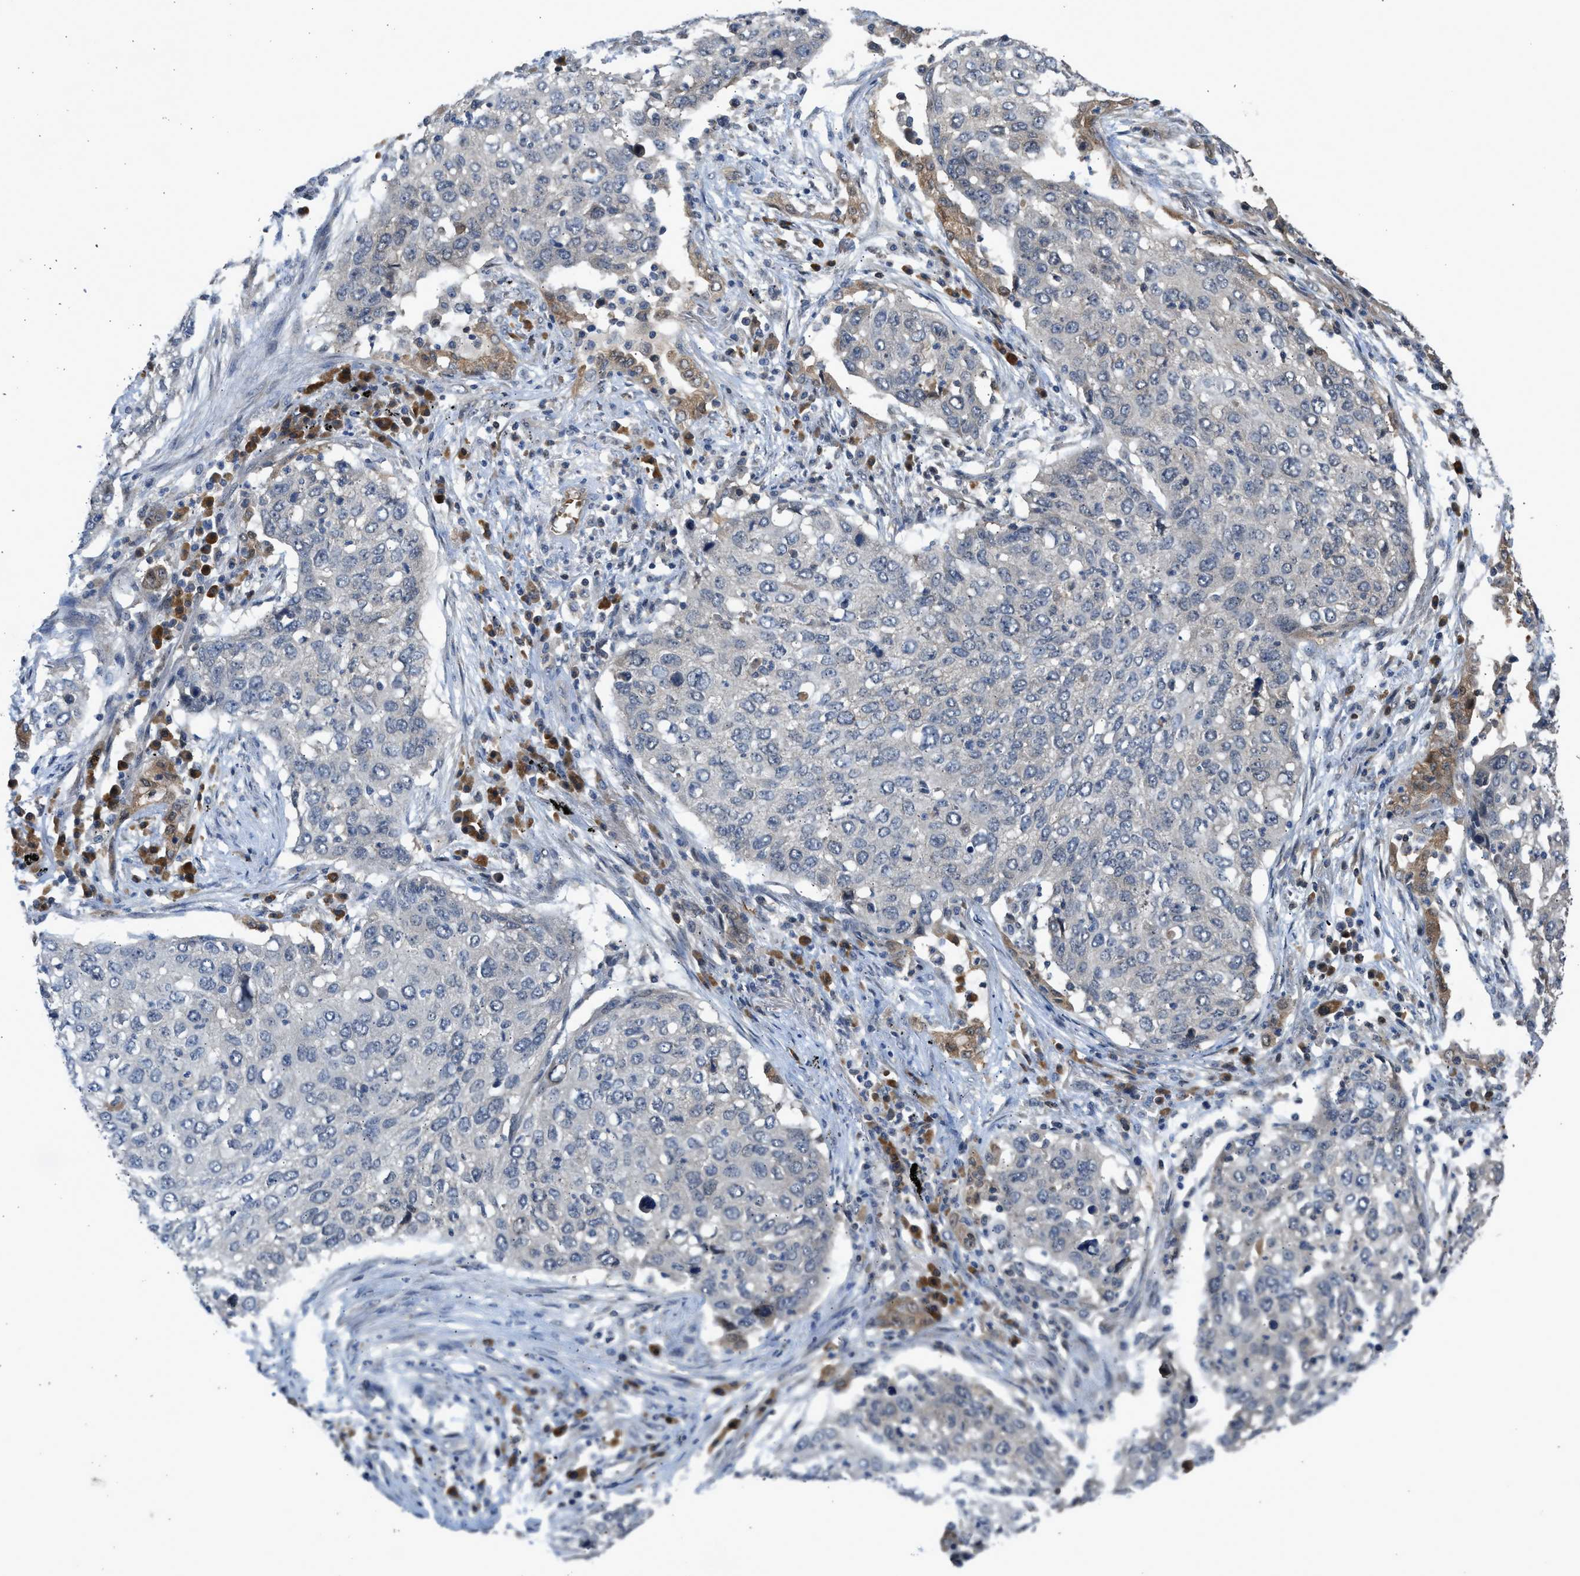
{"staining": {"intensity": "negative", "quantity": "none", "location": "none"}, "tissue": "lung cancer", "cell_type": "Tumor cells", "image_type": "cancer", "snomed": [{"axis": "morphology", "description": "Squamous cell carcinoma, NOS"}, {"axis": "topography", "description": "Lung"}], "caption": "DAB (3,3'-diaminobenzidine) immunohistochemical staining of lung squamous cell carcinoma demonstrates no significant expression in tumor cells.", "gene": "MAPK7", "patient": {"sex": "female", "age": 63}}